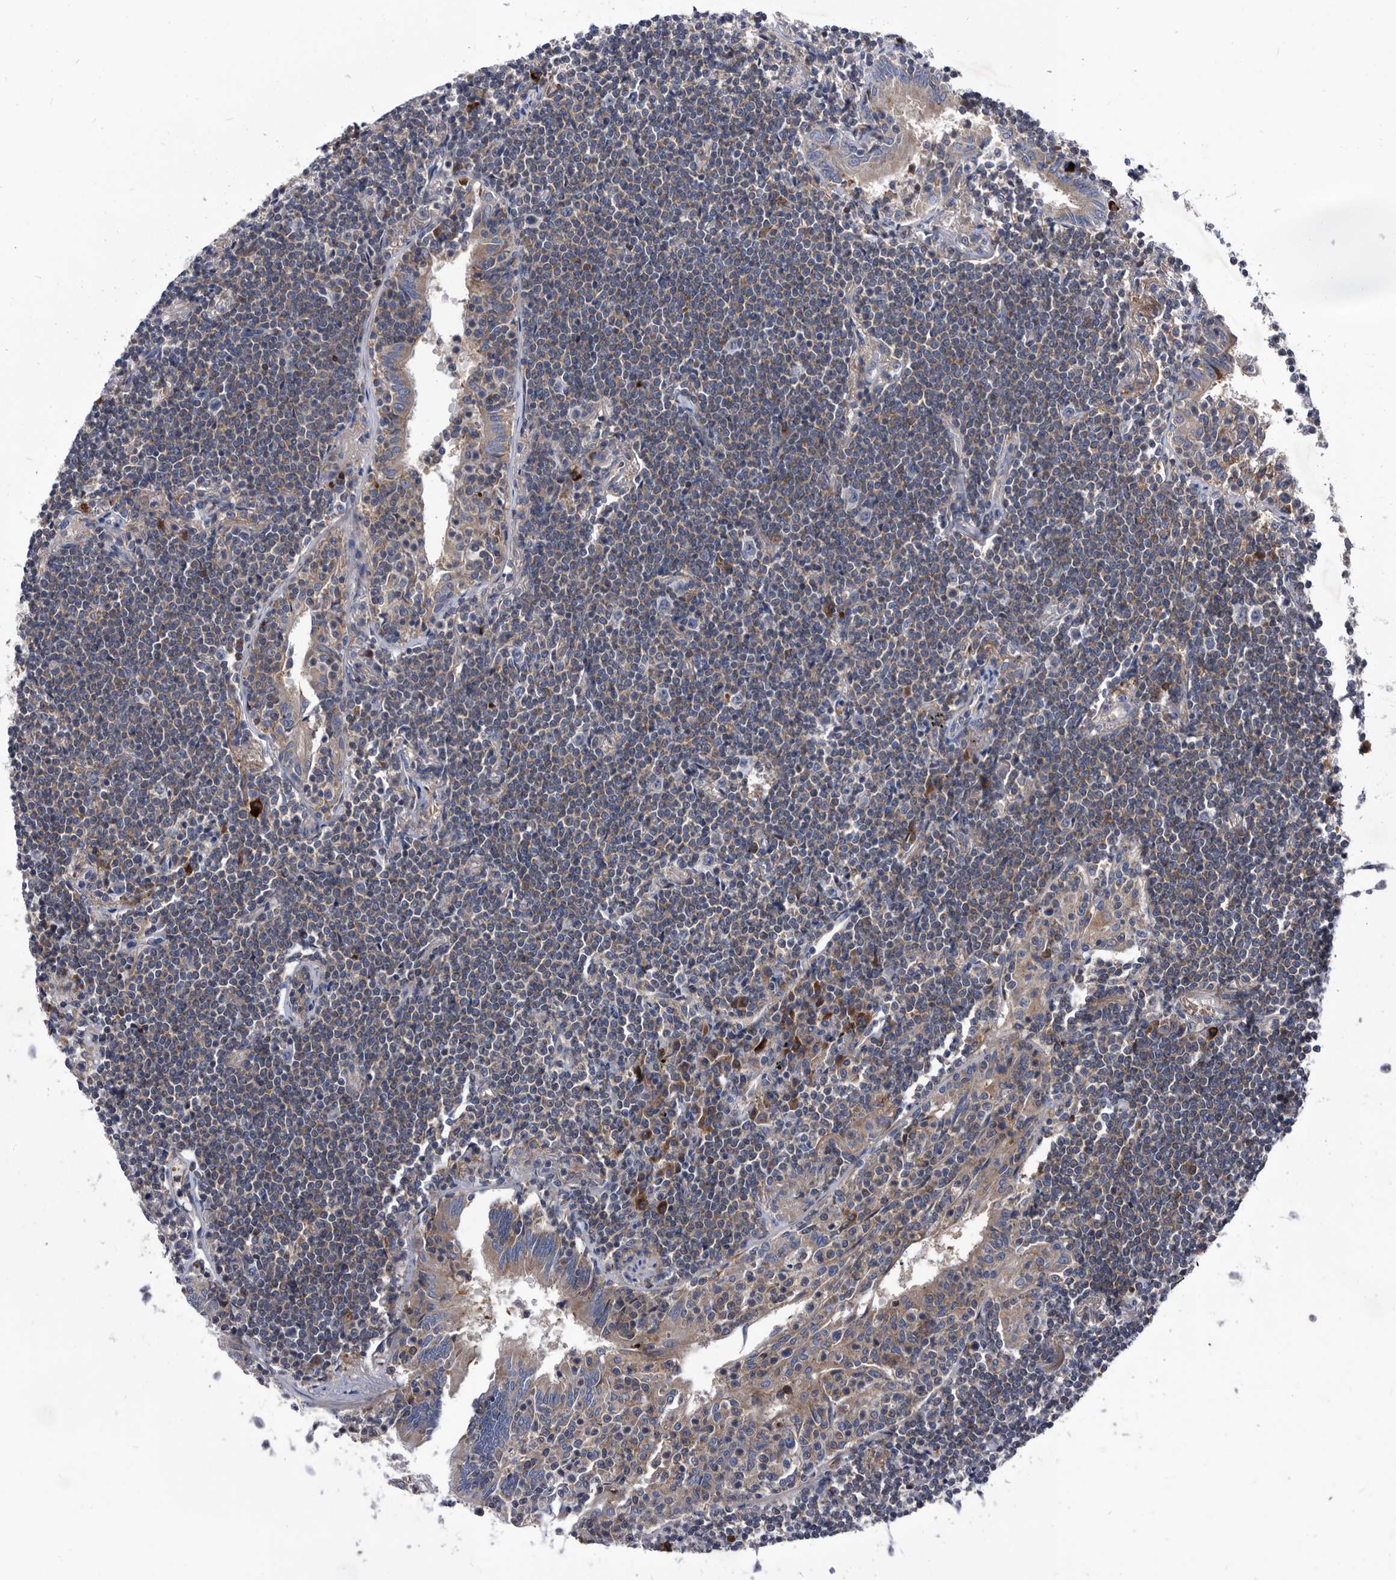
{"staining": {"intensity": "weak", "quantity": ">75%", "location": "cytoplasmic/membranous"}, "tissue": "lymphoma", "cell_type": "Tumor cells", "image_type": "cancer", "snomed": [{"axis": "morphology", "description": "Malignant lymphoma, non-Hodgkin's type, Low grade"}, {"axis": "topography", "description": "Lung"}], "caption": "Immunohistochemical staining of lymphoma shows low levels of weak cytoplasmic/membranous expression in about >75% of tumor cells.", "gene": "DTNBP1", "patient": {"sex": "female", "age": 71}}